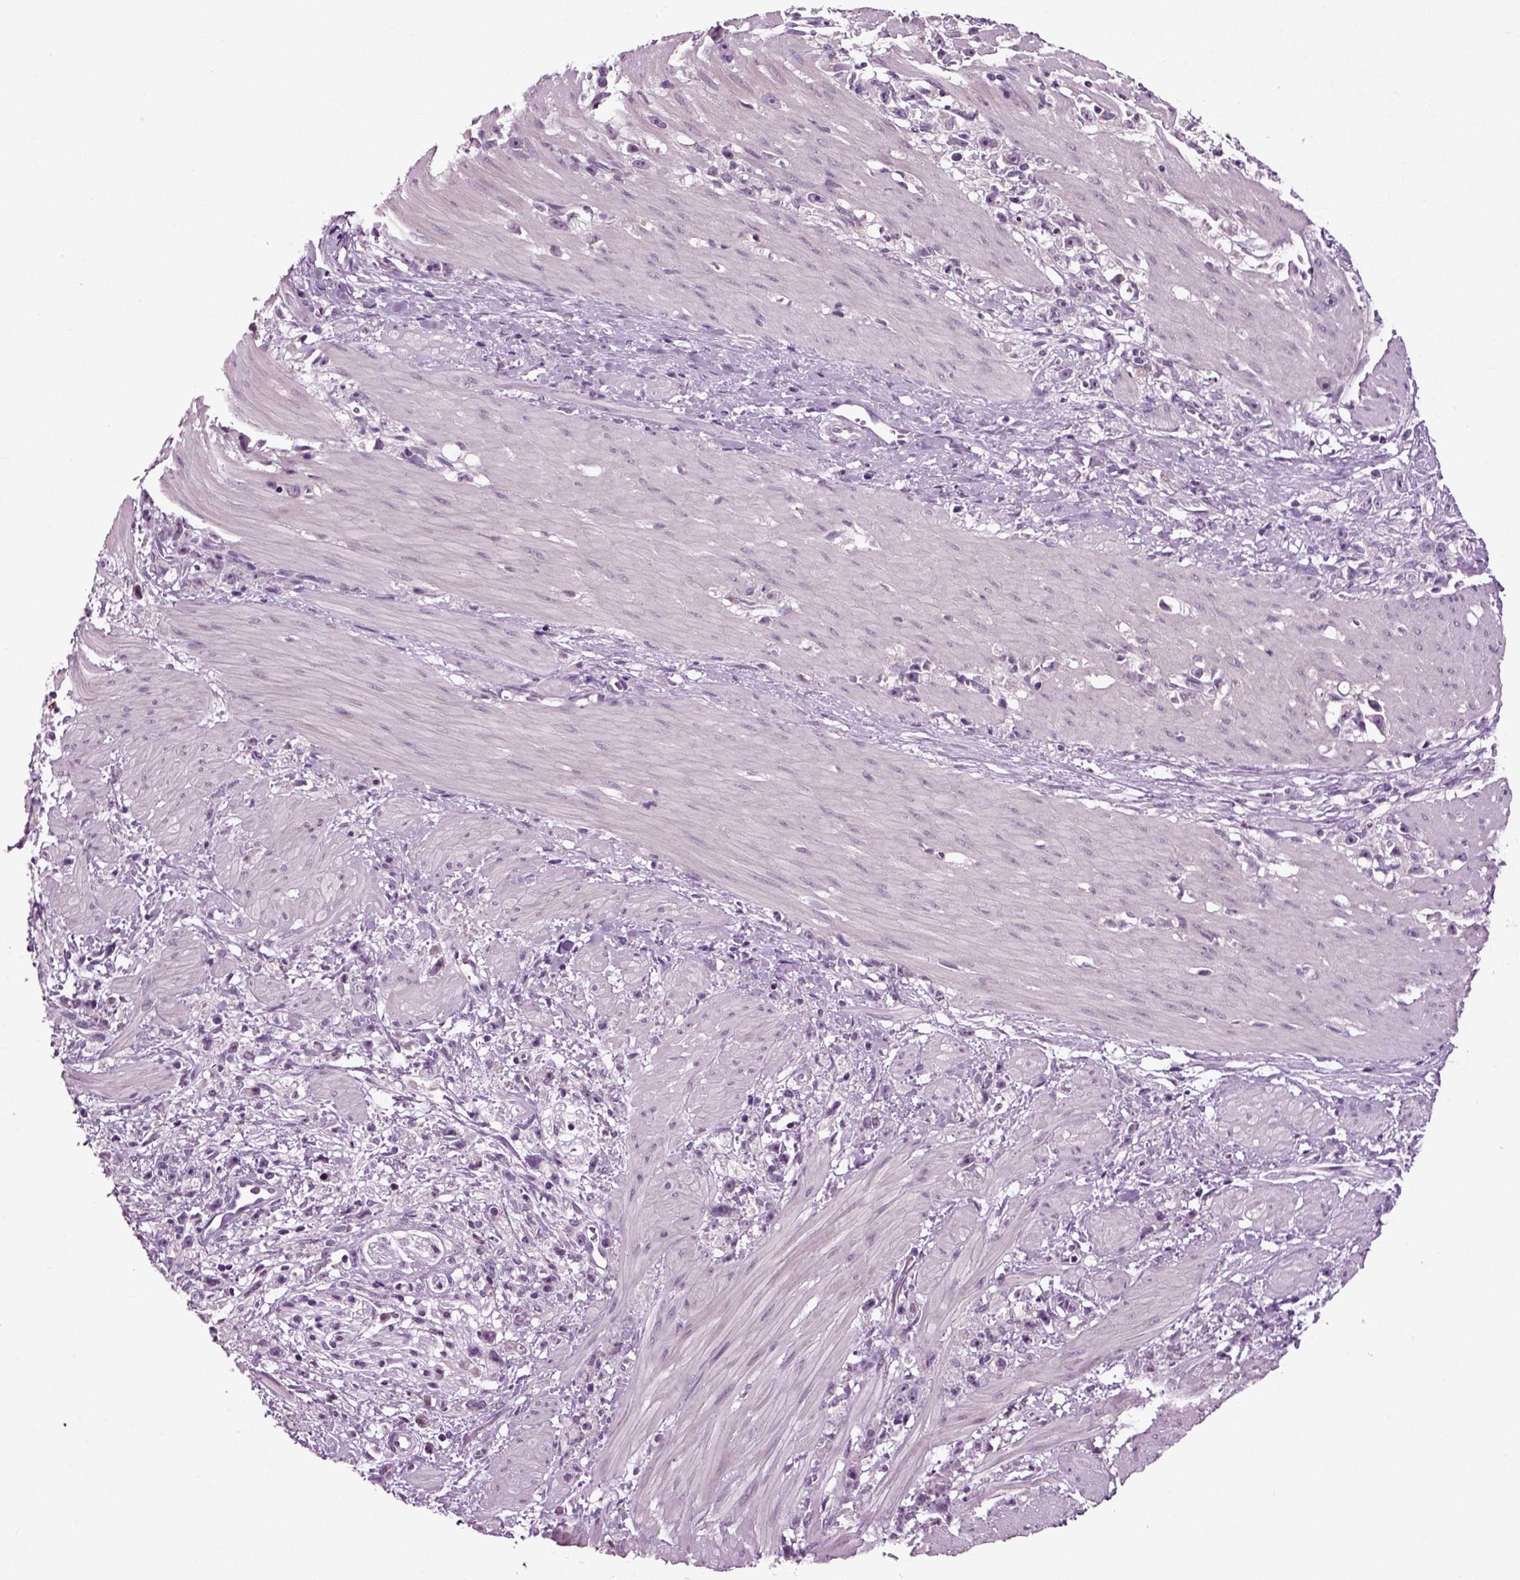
{"staining": {"intensity": "negative", "quantity": "none", "location": "none"}, "tissue": "stomach cancer", "cell_type": "Tumor cells", "image_type": "cancer", "snomed": [{"axis": "morphology", "description": "Adenocarcinoma, NOS"}, {"axis": "topography", "description": "Stomach"}], "caption": "Tumor cells show no significant protein expression in stomach adenocarcinoma.", "gene": "SPATA17", "patient": {"sex": "female", "age": 59}}